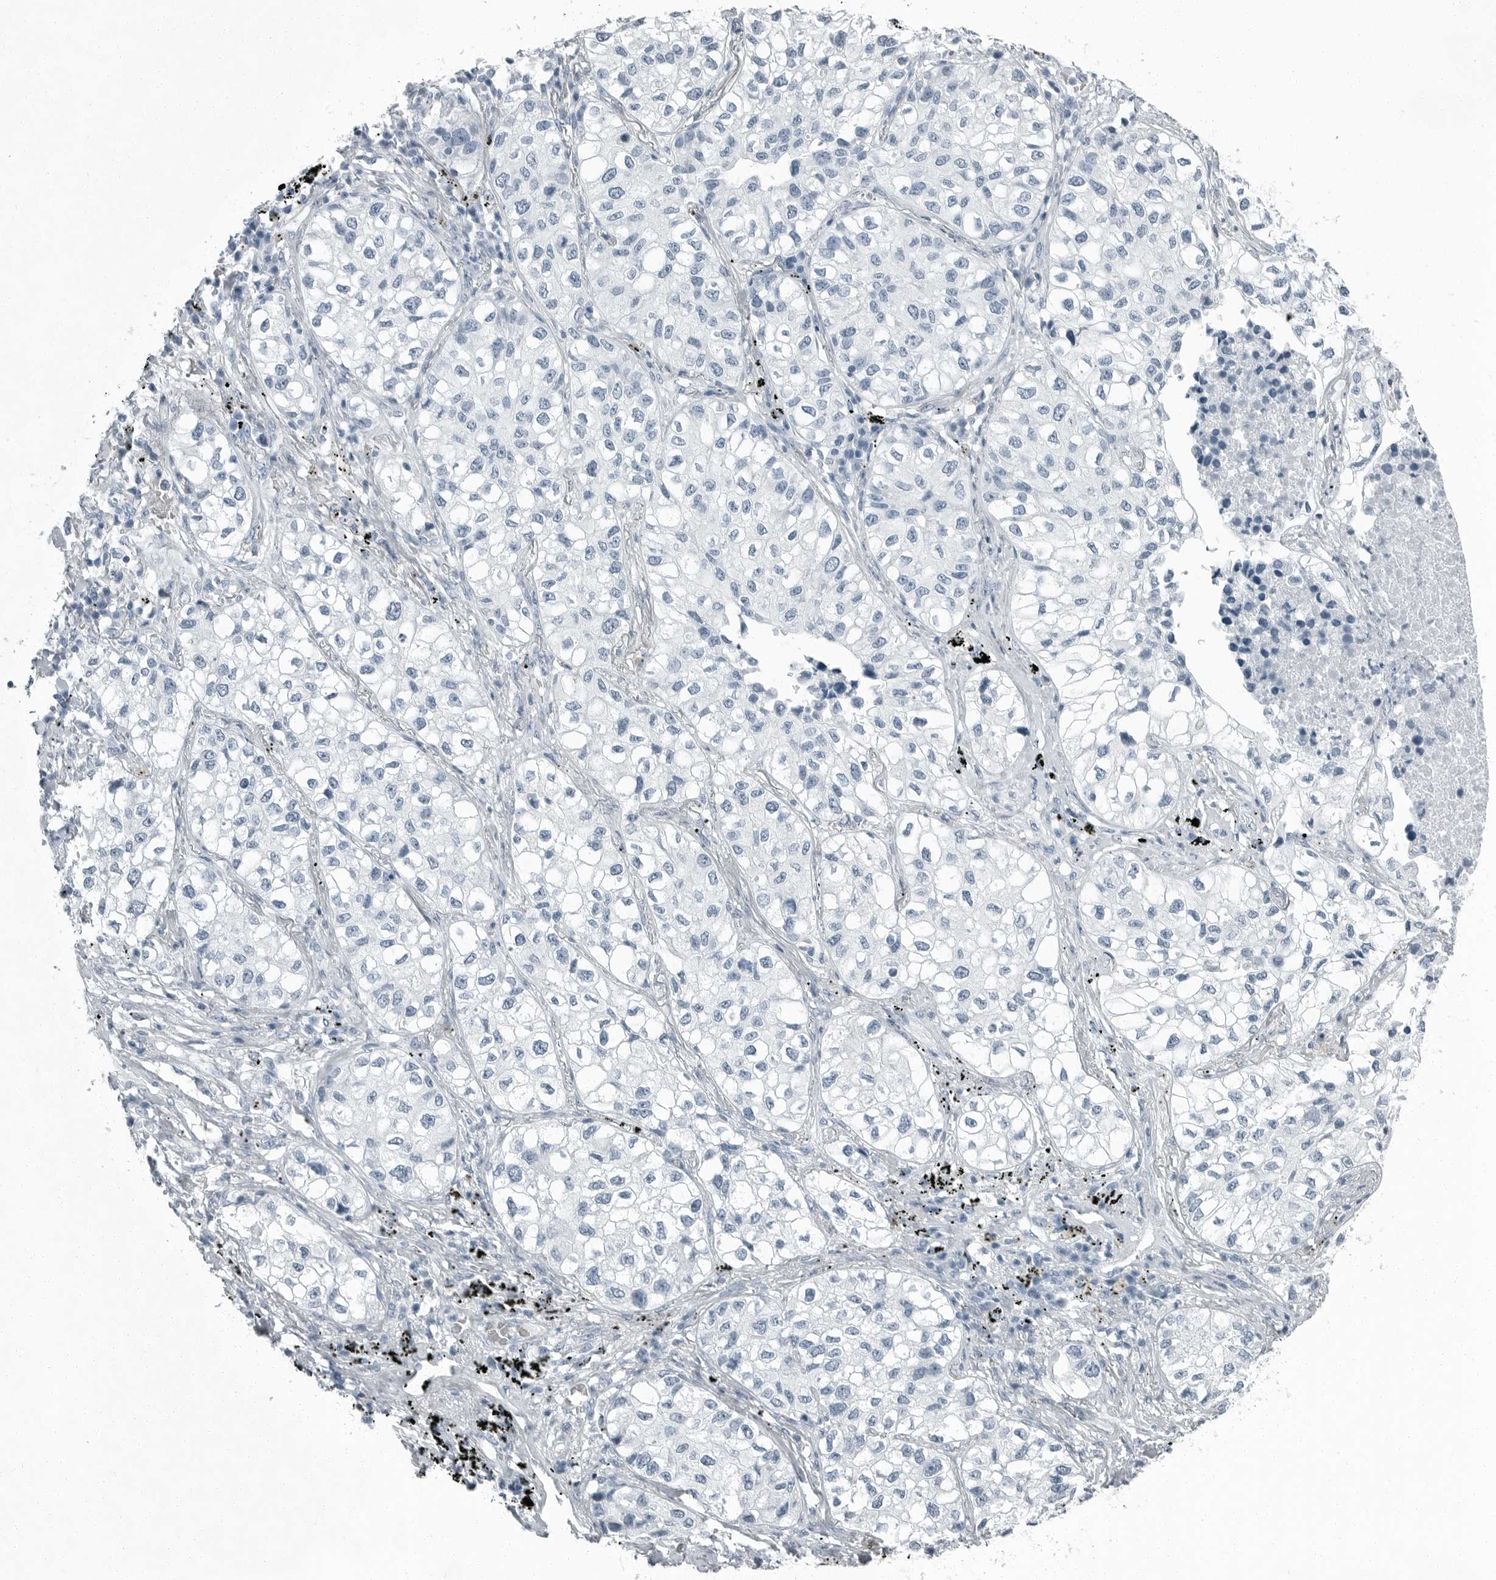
{"staining": {"intensity": "negative", "quantity": "none", "location": "none"}, "tissue": "lung cancer", "cell_type": "Tumor cells", "image_type": "cancer", "snomed": [{"axis": "morphology", "description": "Adenocarcinoma, NOS"}, {"axis": "topography", "description": "Lung"}], "caption": "Tumor cells are negative for brown protein staining in lung adenocarcinoma.", "gene": "FABP6", "patient": {"sex": "male", "age": 63}}